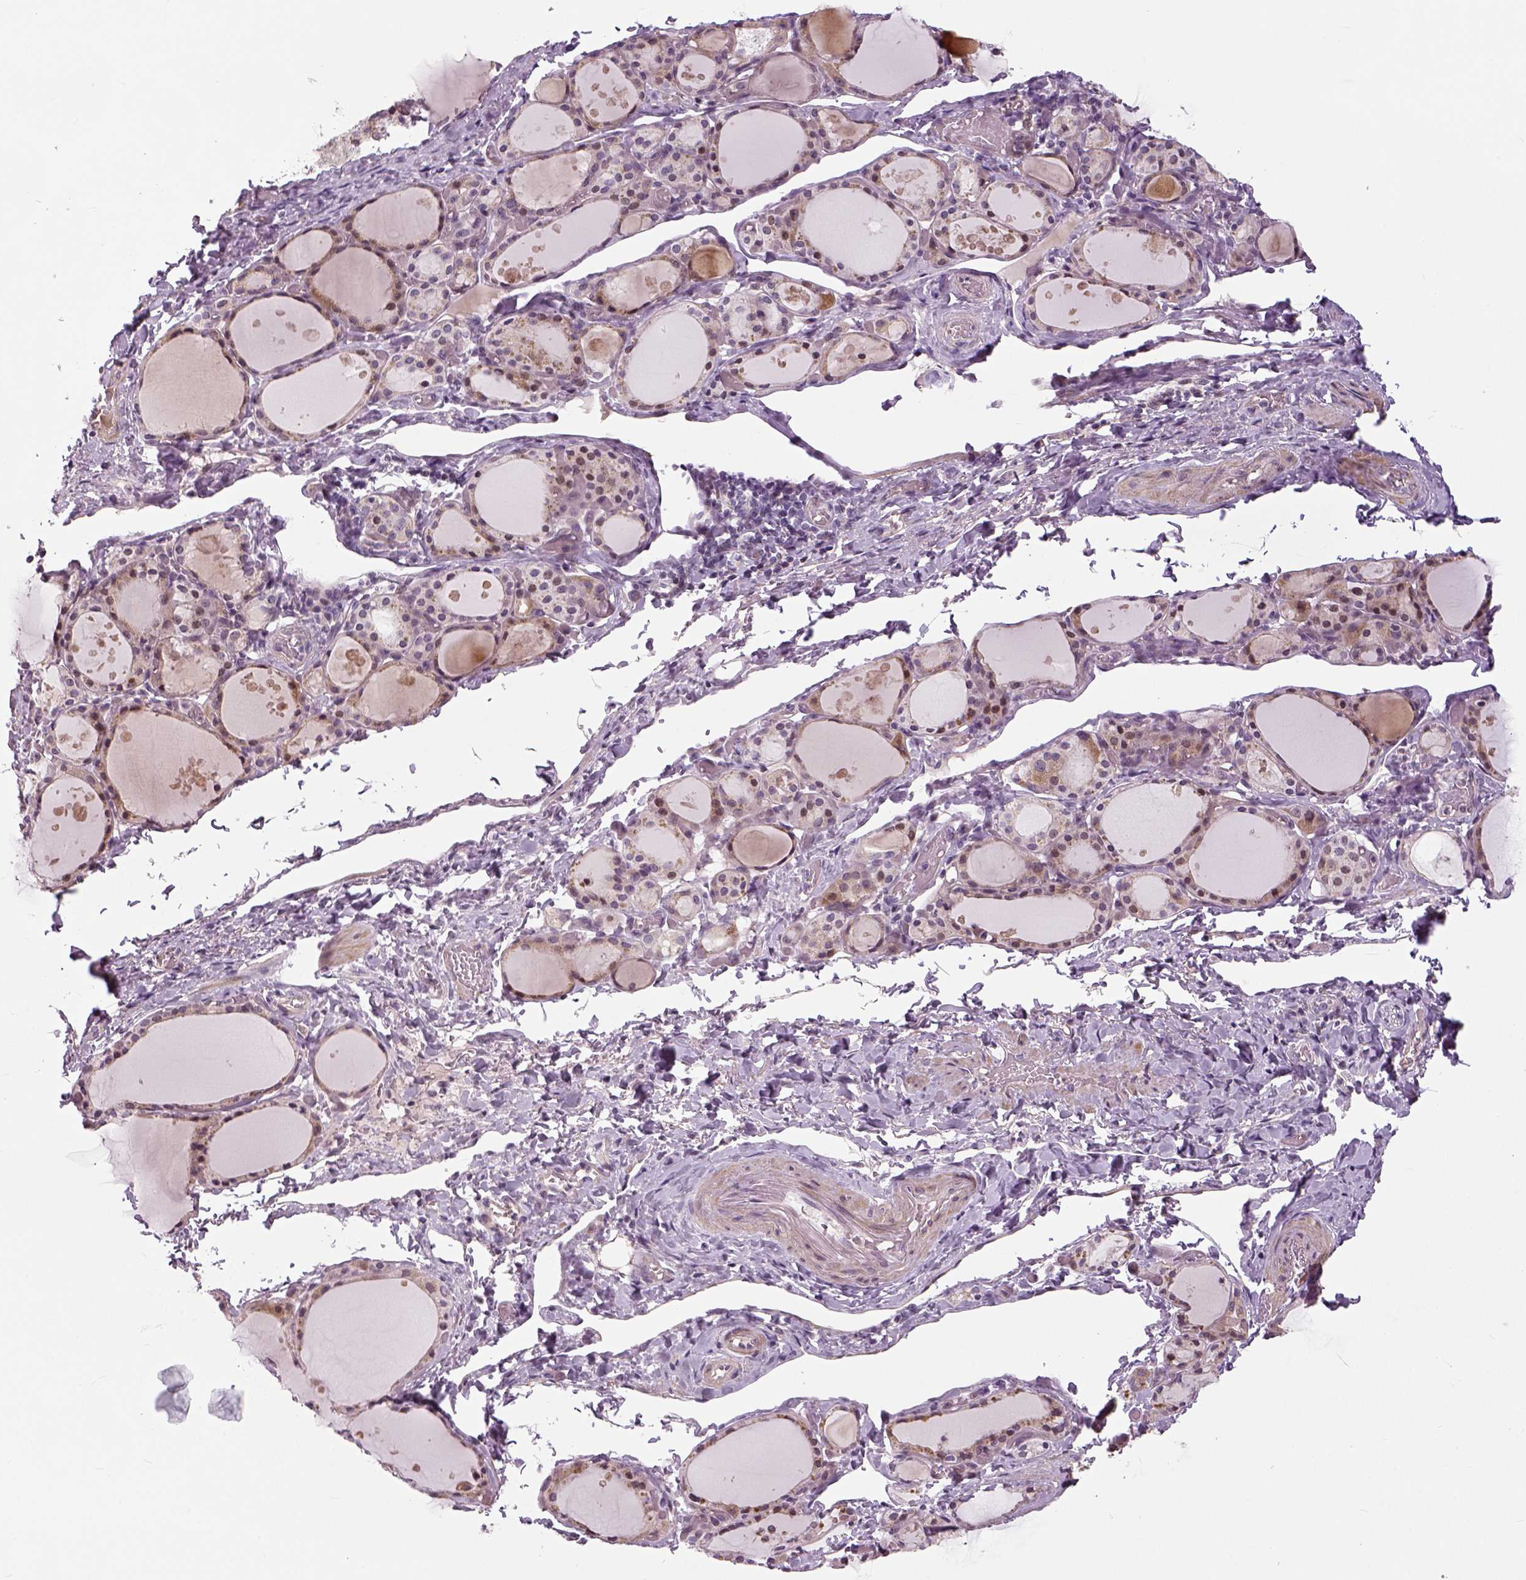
{"staining": {"intensity": "weak", "quantity": "<25%", "location": "nuclear"}, "tissue": "thyroid gland", "cell_type": "Glandular cells", "image_type": "normal", "snomed": [{"axis": "morphology", "description": "Normal tissue, NOS"}, {"axis": "topography", "description": "Thyroid gland"}], "caption": "A photomicrograph of human thyroid gland is negative for staining in glandular cells. The staining is performed using DAB brown chromogen with nuclei counter-stained in using hematoxylin.", "gene": "NECAB1", "patient": {"sex": "male", "age": 68}}